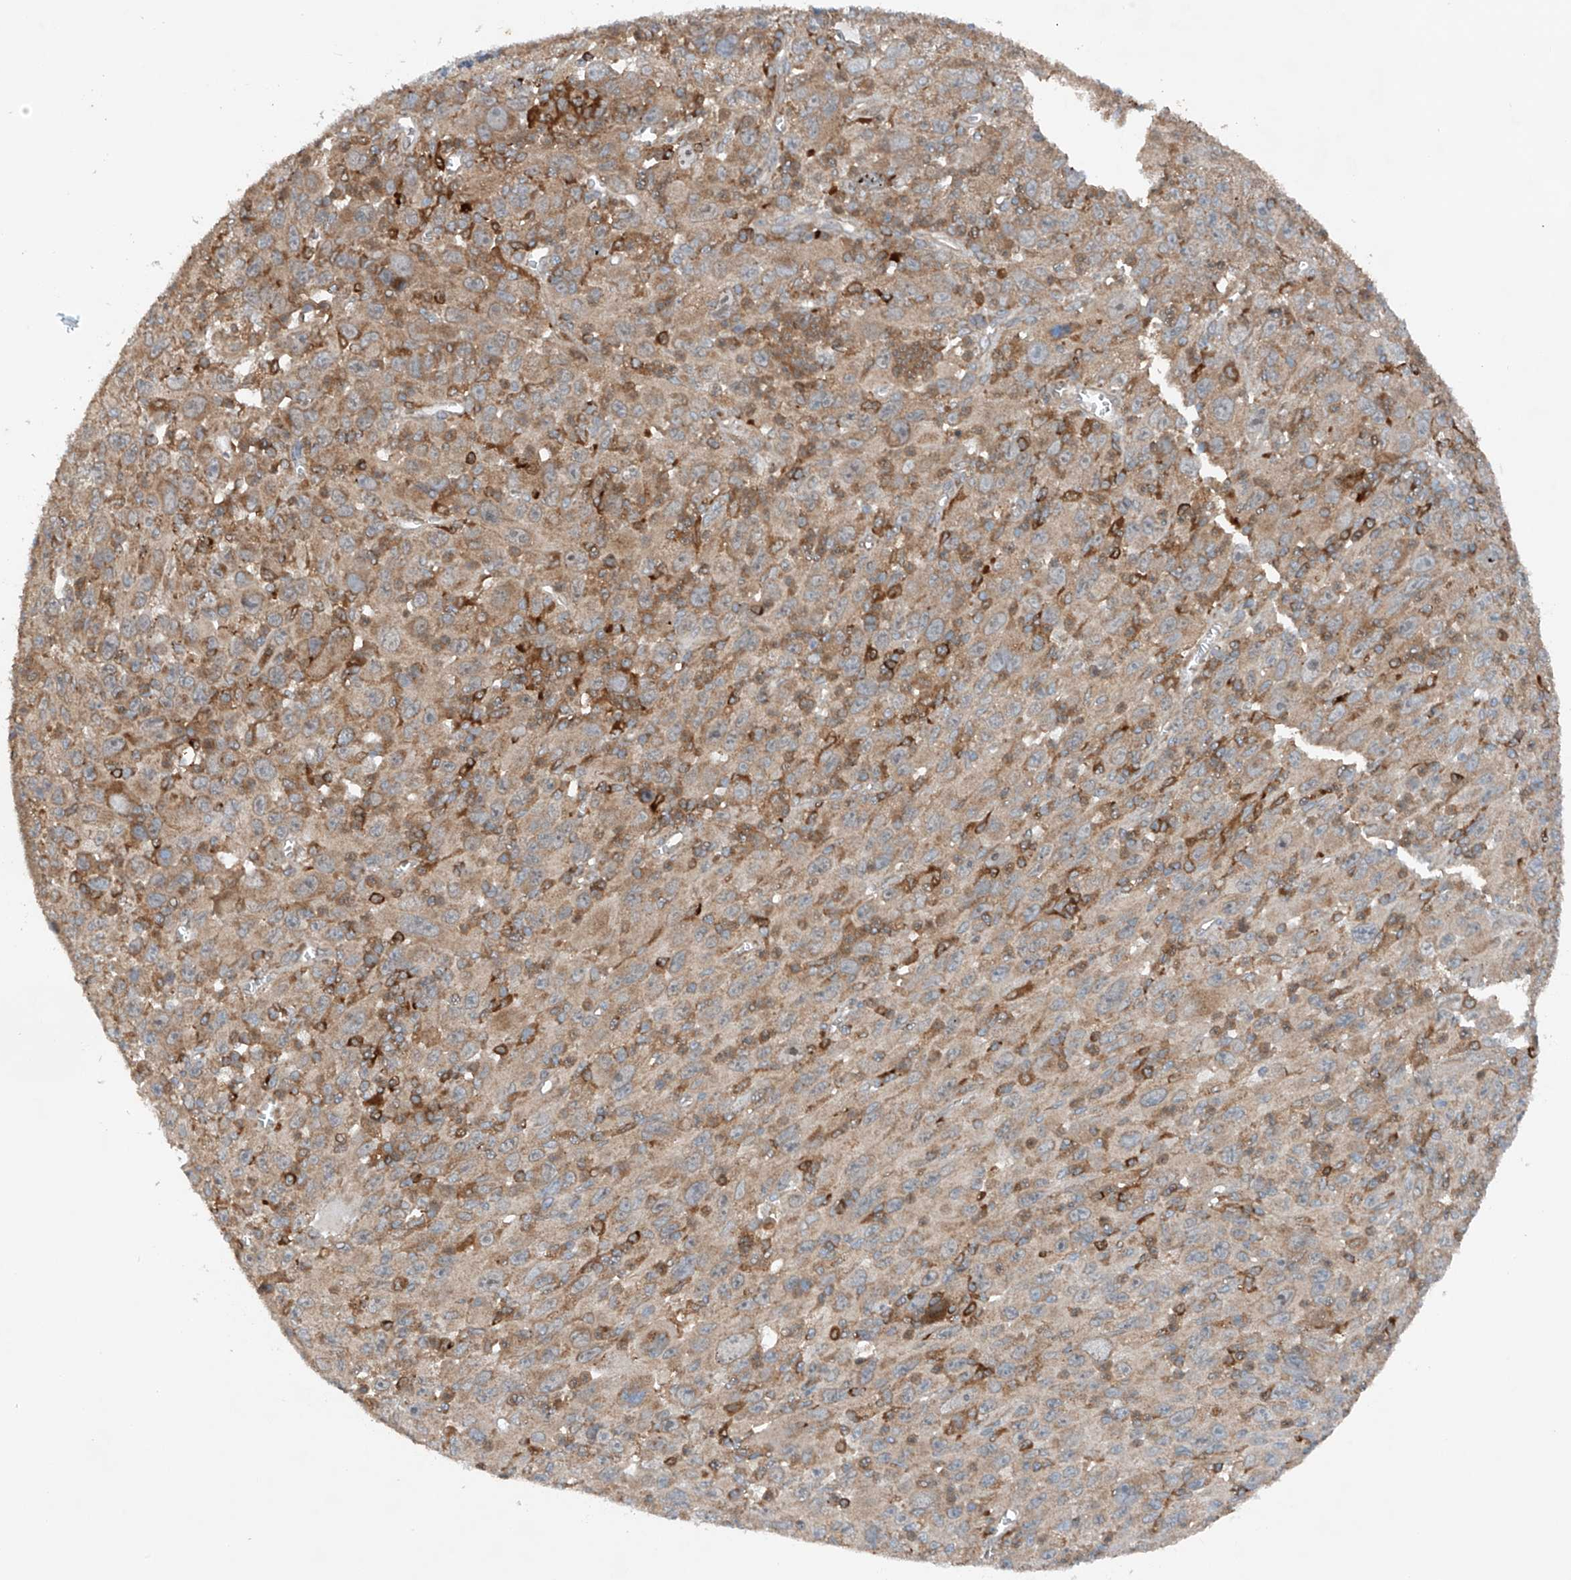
{"staining": {"intensity": "weak", "quantity": "25%-75%", "location": "cytoplasmic/membranous"}, "tissue": "melanoma", "cell_type": "Tumor cells", "image_type": "cancer", "snomed": [{"axis": "morphology", "description": "Malignant melanoma, Metastatic site"}, {"axis": "topography", "description": "Skin"}], "caption": "Protein staining of malignant melanoma (metastatic site) tissue exhibits weak cytoplasmic/membranous expression in approximately 25%-75% of tumor cells.", "gene": "CEP85L", "patient": {"sex": "female", "age": 56}}